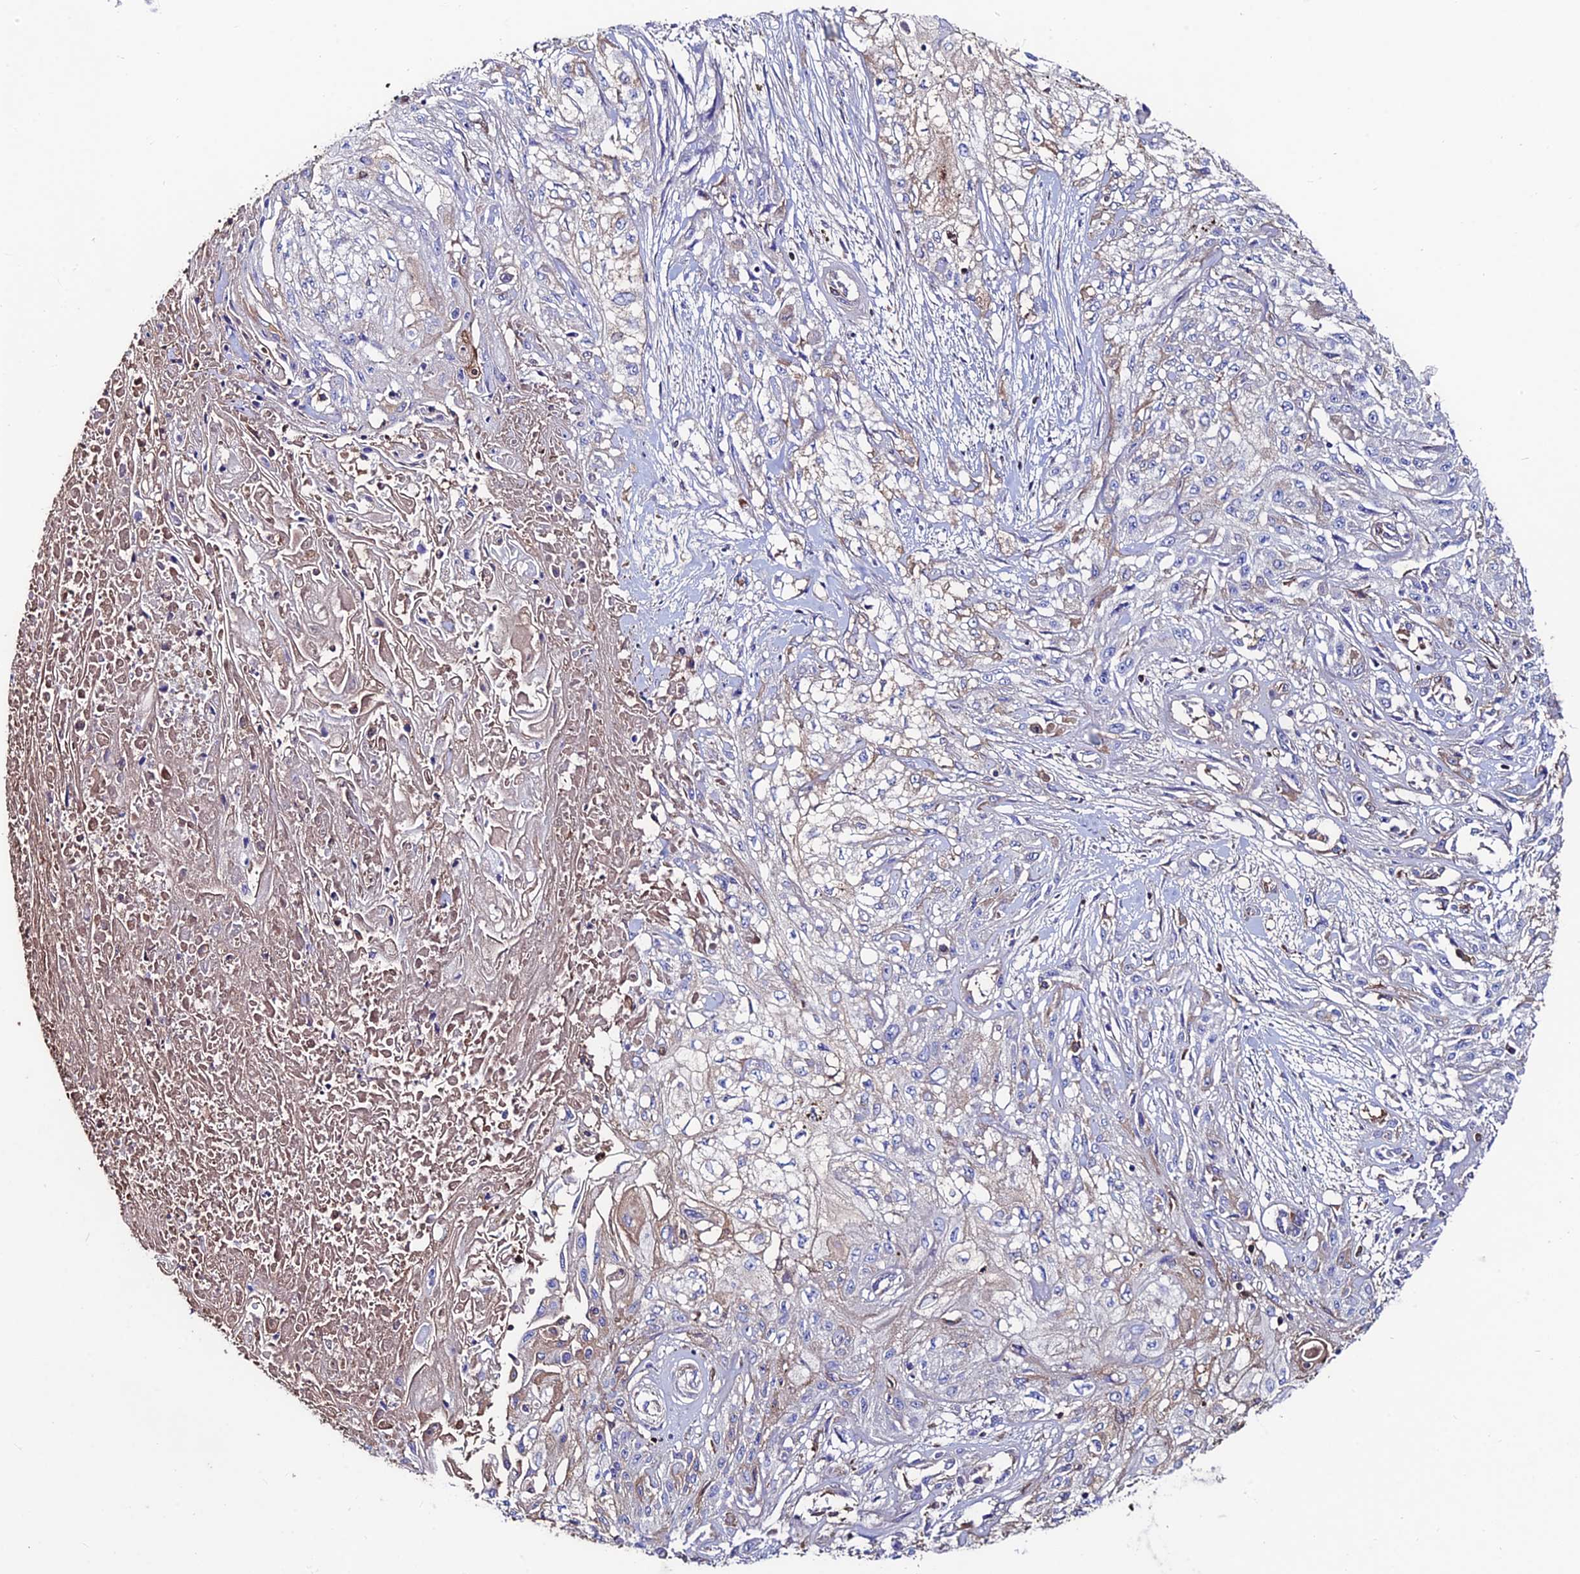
{"staining": {"intensity": "negative", "quantity": "none", "location": "none"}, "tissue": "skin cancer", "cell_type": "Tumor cells", "image_type": "cancer", "snomed": [{"axis": "morphology", "description": "Squamous cell carcinoma, NOS"}, {"axis": "morphology", "description": "Squamous cell carcinoma, metastatic, NOS"}, {"axis": "topography", "description": "Skin"}, {"axis": "topography", "description": "Lymph node"}], "caption": "The immunohistochemistry (IHC) image has no significant expression in tumor cells of skin cancer (metastatic squamous cell carcinoma) tissue. (DAB (3,3'-diaminobenzidine) IHC with hematoxylin counter stain).", "gene": "SLC25A16", "patient": {"sex": "male", "age": 75}}